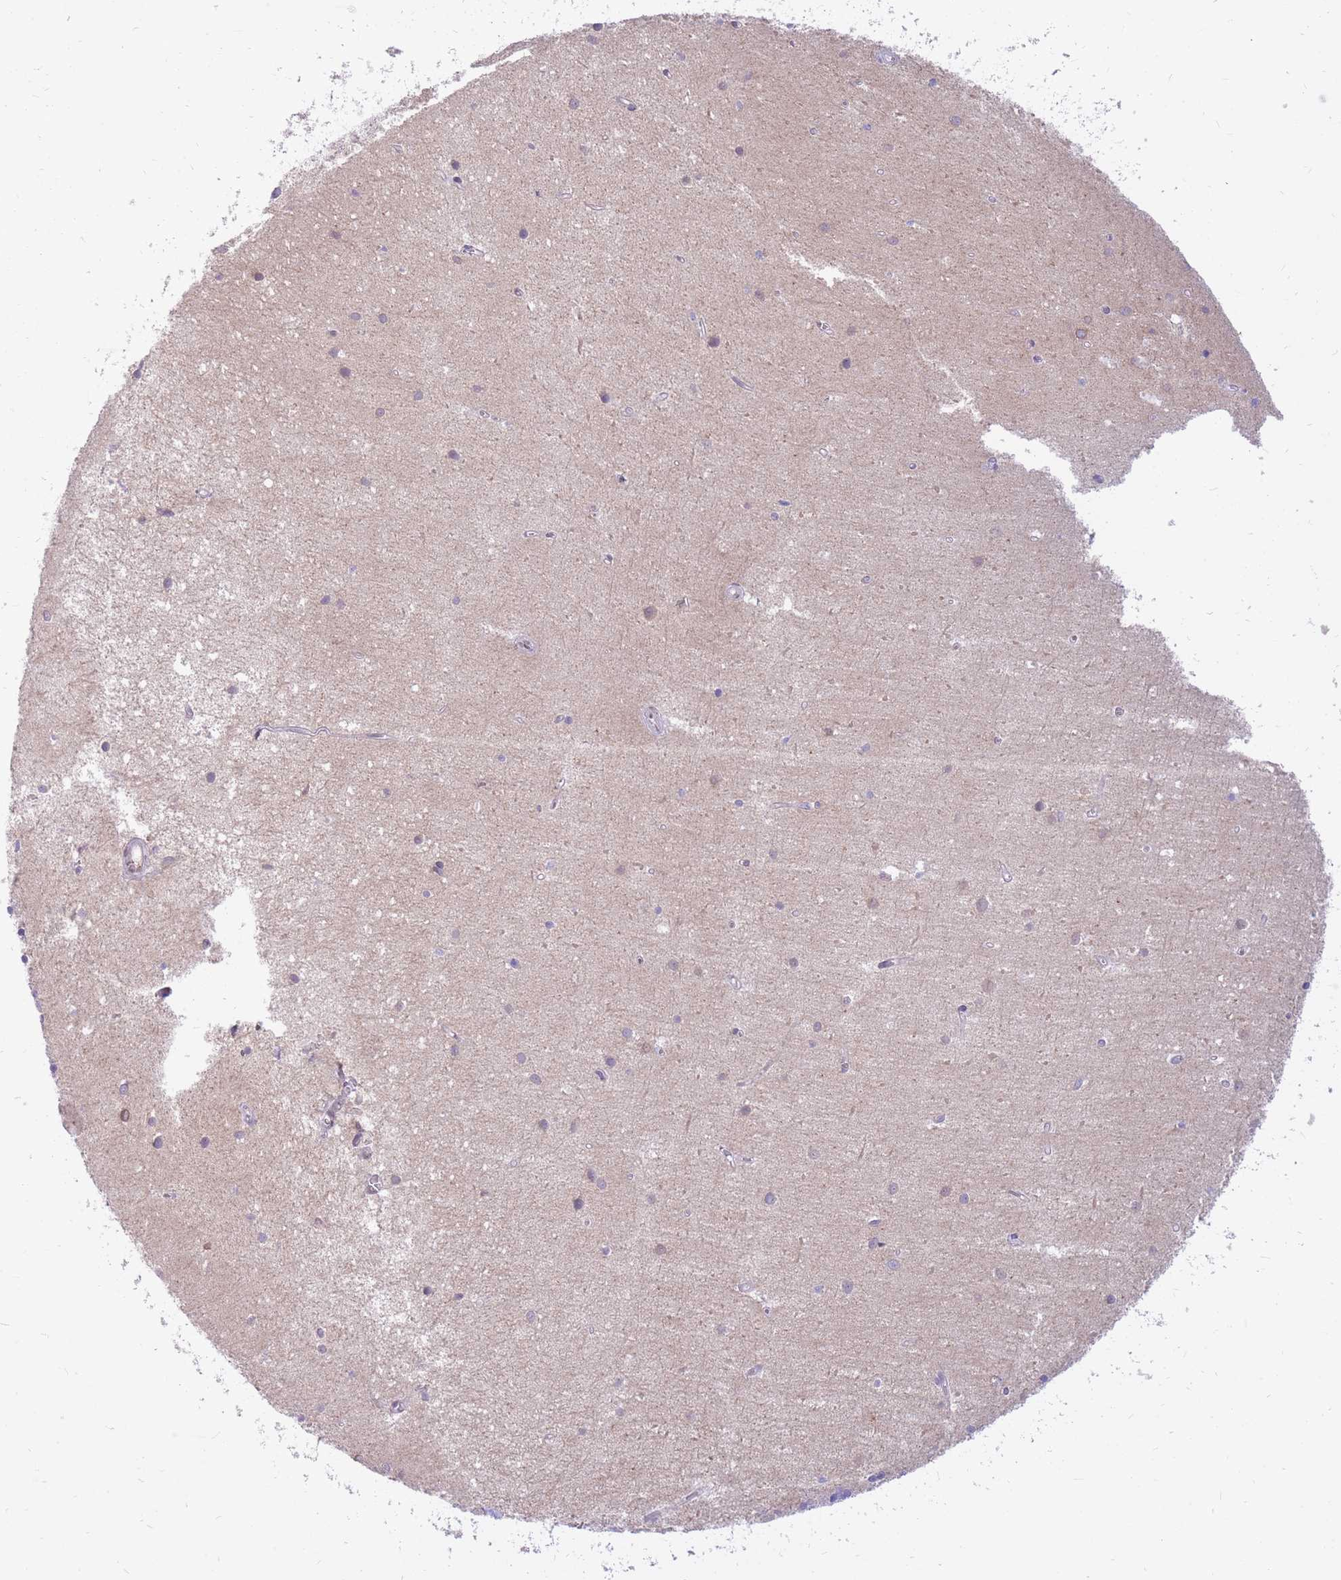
{"staining": {"intensity": "negative", "quantity": "none", "location": "none"}, "tissue": "cerebellum", "cell_type": "Cells in granular layer", "image_type": "normal", "snomed": [{"axis": "morphology", "description": "Normal tissue, NOS"}, {"axis": "topography", "description": "Cerebellum"}], "caption": "A histopathology image of cerebellum stained for a protein shows no brown staining in cells in granular layer.", "gene": "HOOK2", "patient": {"sex": "male", "age": 54}}